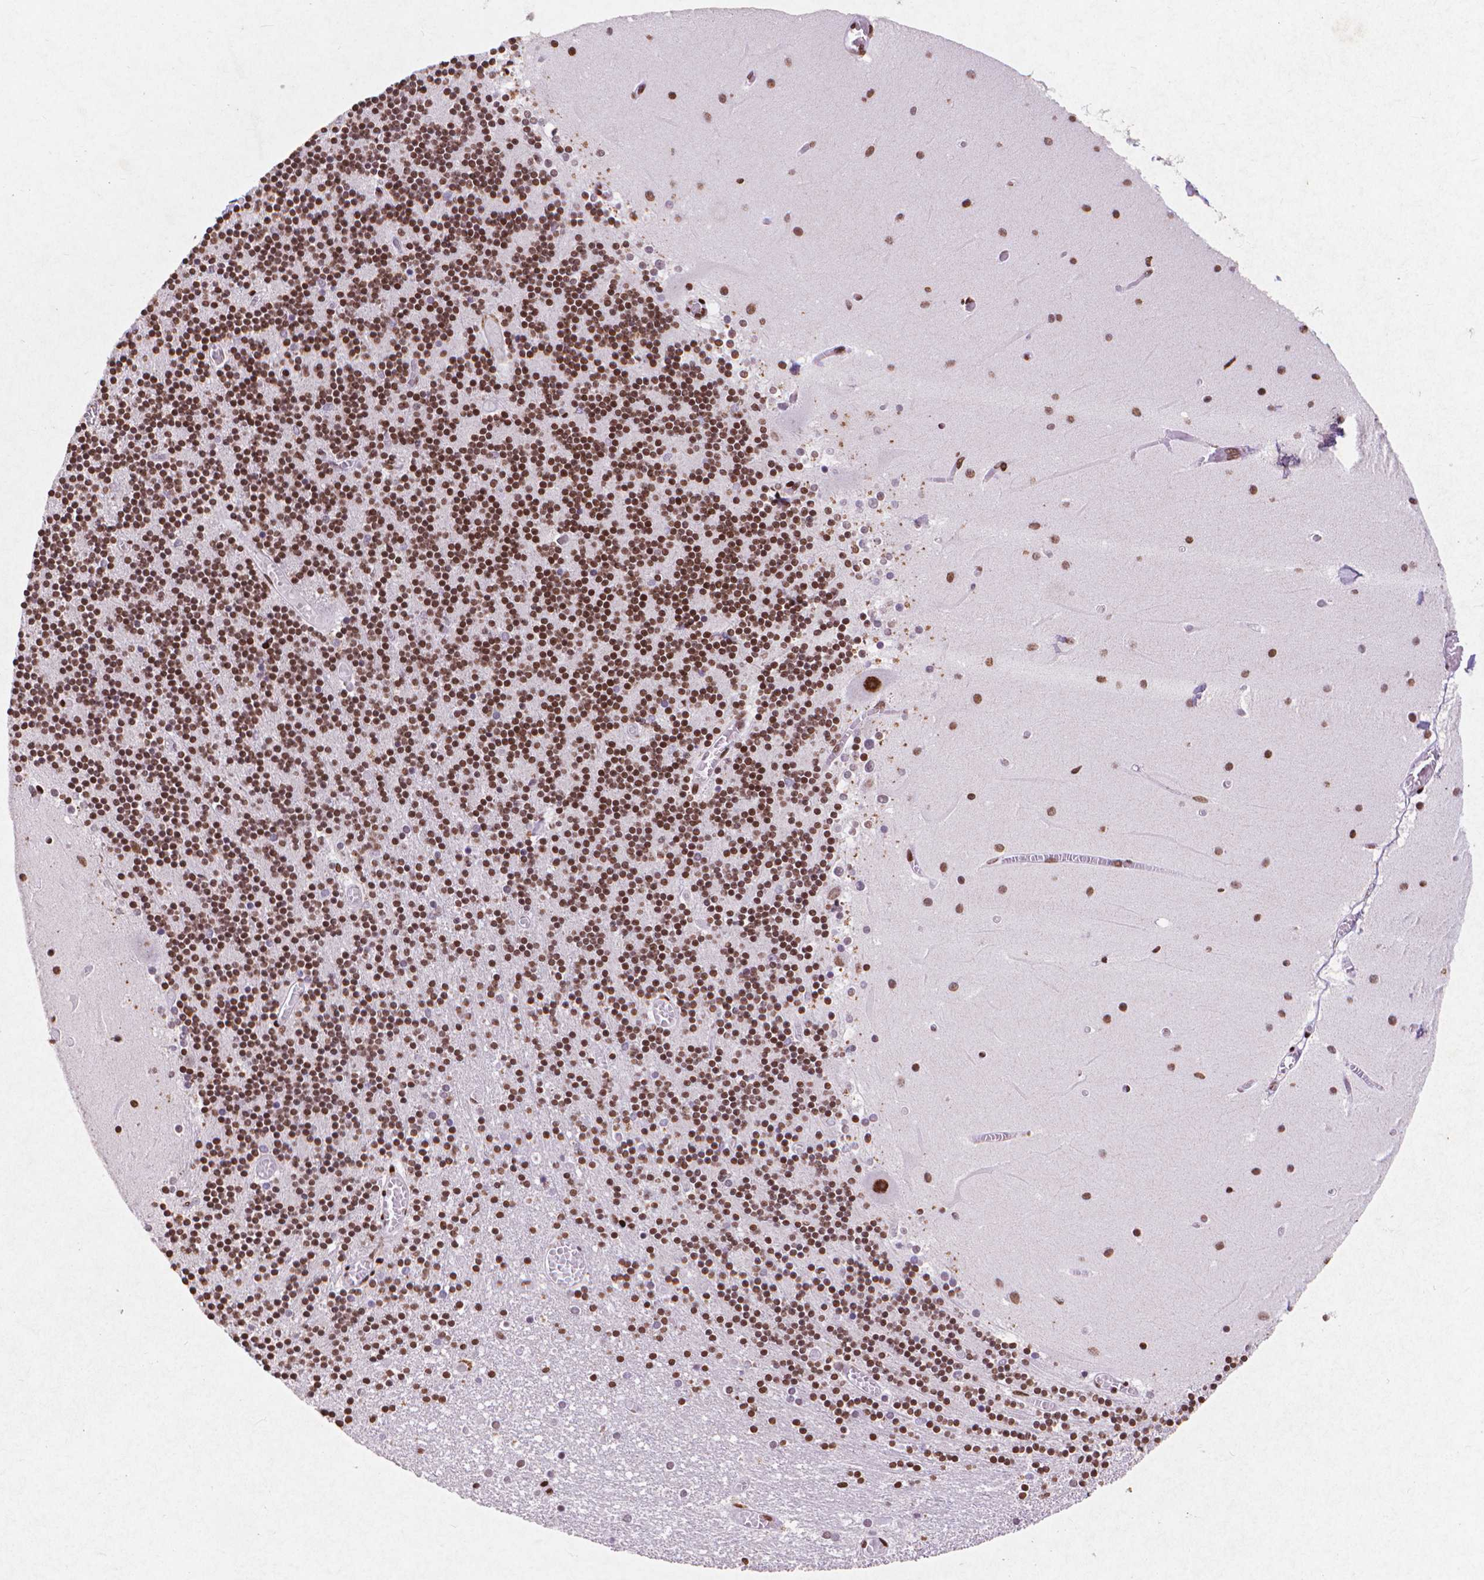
{"staining": {"intensity": "strong", "quantity": ">75%", "location": "nuclear"}, "tissue": "cerebellum", "cell_type": "Cells in granular layer", "image_type": "normal", "snomed": [{"axis": "morphology", "description": "Normal tissue, NOS"}, {"axis": "topography", "description": "Cerebellum"}], "caption": "Protein expression analysis of benign human cerebellum reveals strong nuclear staining in approximately >75% of cells in granular layer. The staining is performed using DAB (3,3'-diaminobenzidine) brown chromogen to label protein expression. The nuclei are counter-stained blue using hematoxylin.", "gene": "CITED2", "patient": {"sex": "female", "age": 28}}